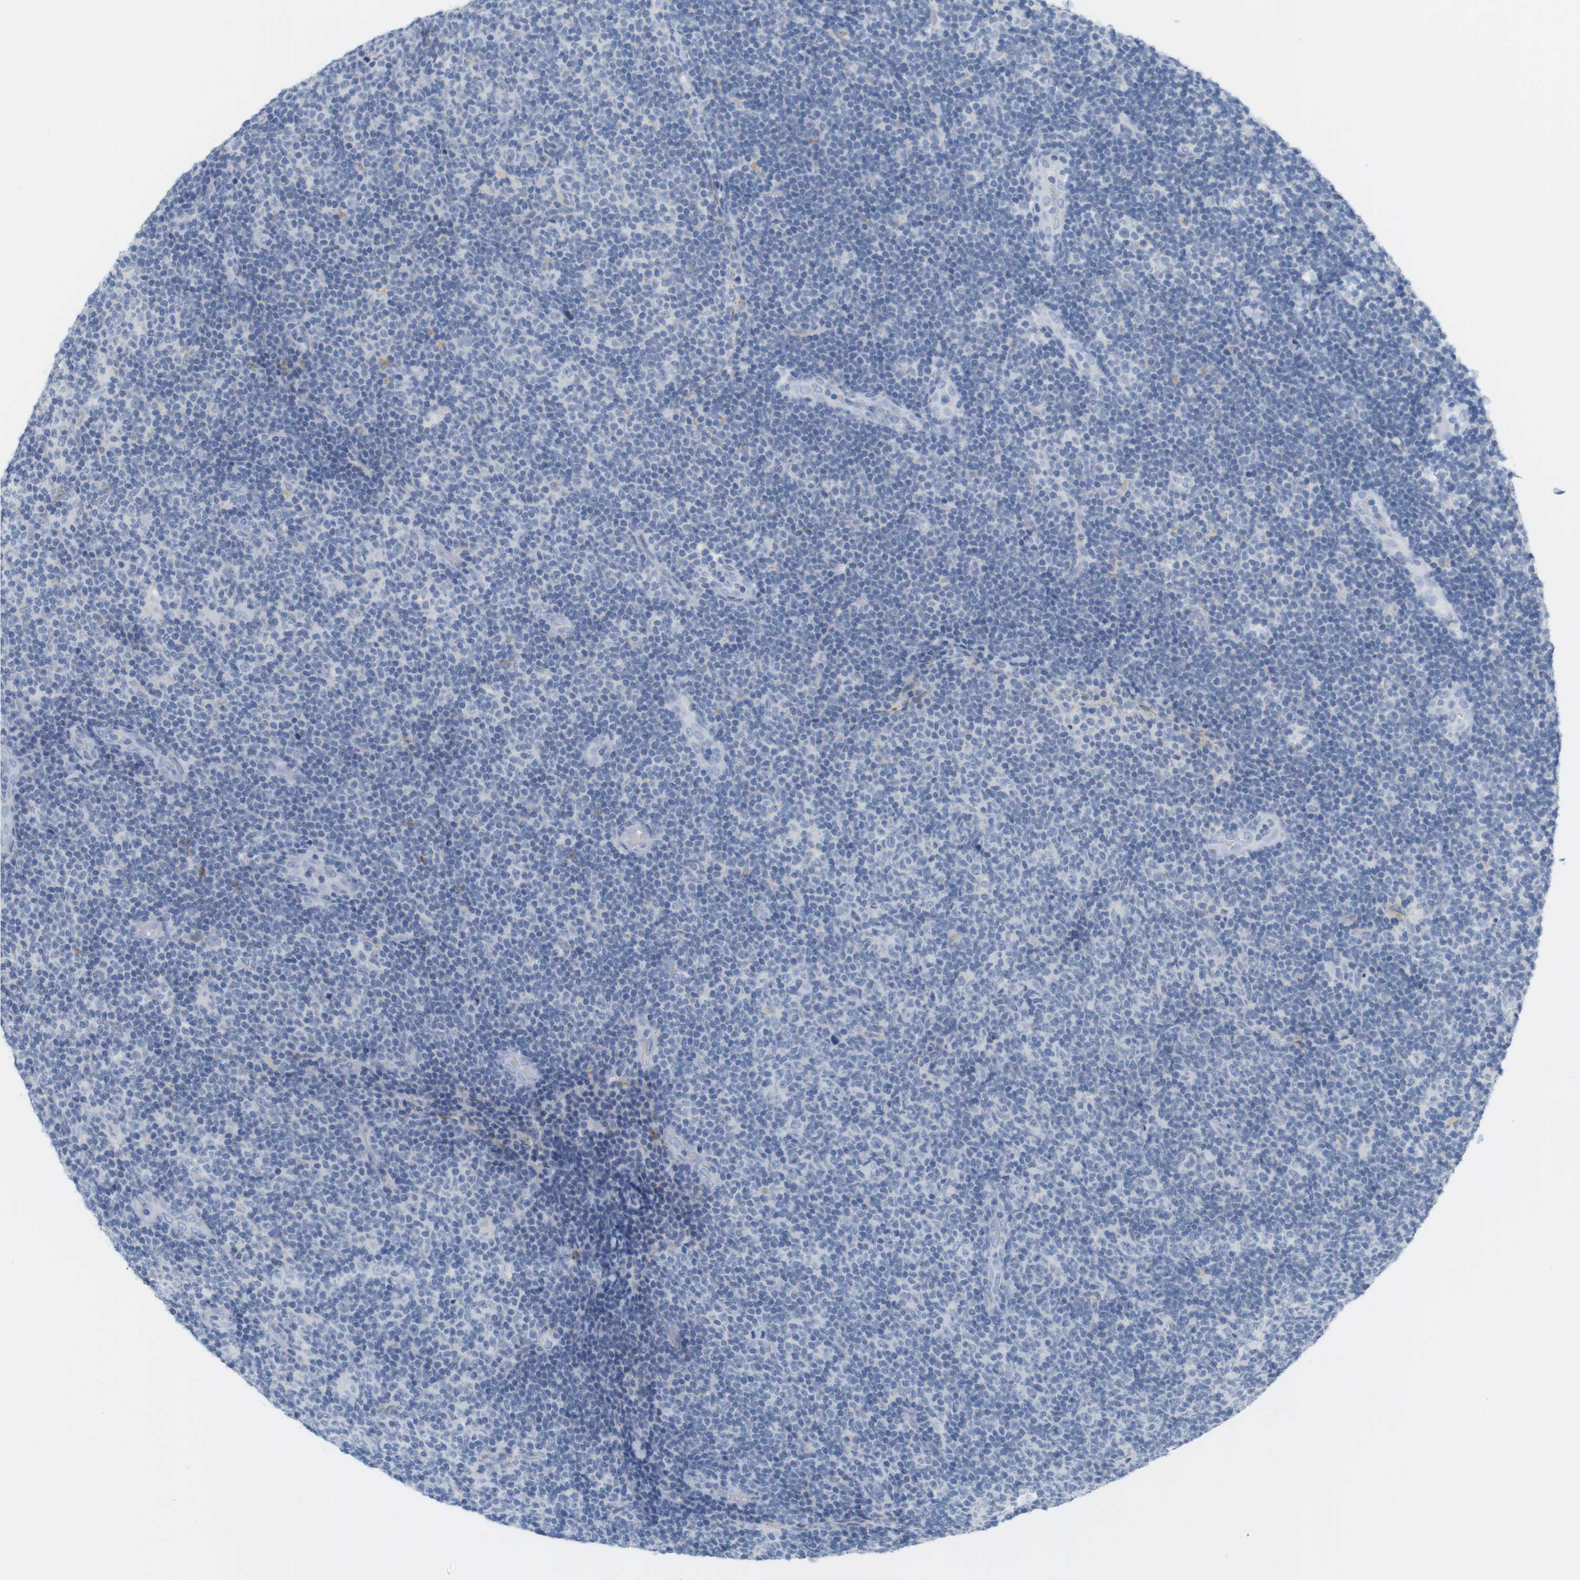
{"staining": {"intensity": "negative", "quantity": "none", "location": "none"}, "tissue": "lymphoma", "cell_type": "Tumor cells", "image_type": "cancer", "snomed": [{"axis": "morphology", "description": "Malignant lymphoma, non-Hodgkin's type, Low grade"}, {"axis": "topography", "description": "Lymph node"}], "caption": "A photomicrograph of lymphoma stained for a protein exhibits no brown staining in tumor cells.", "gene": "YIPF1", "patient": {"sex": "male", "age": 83}}